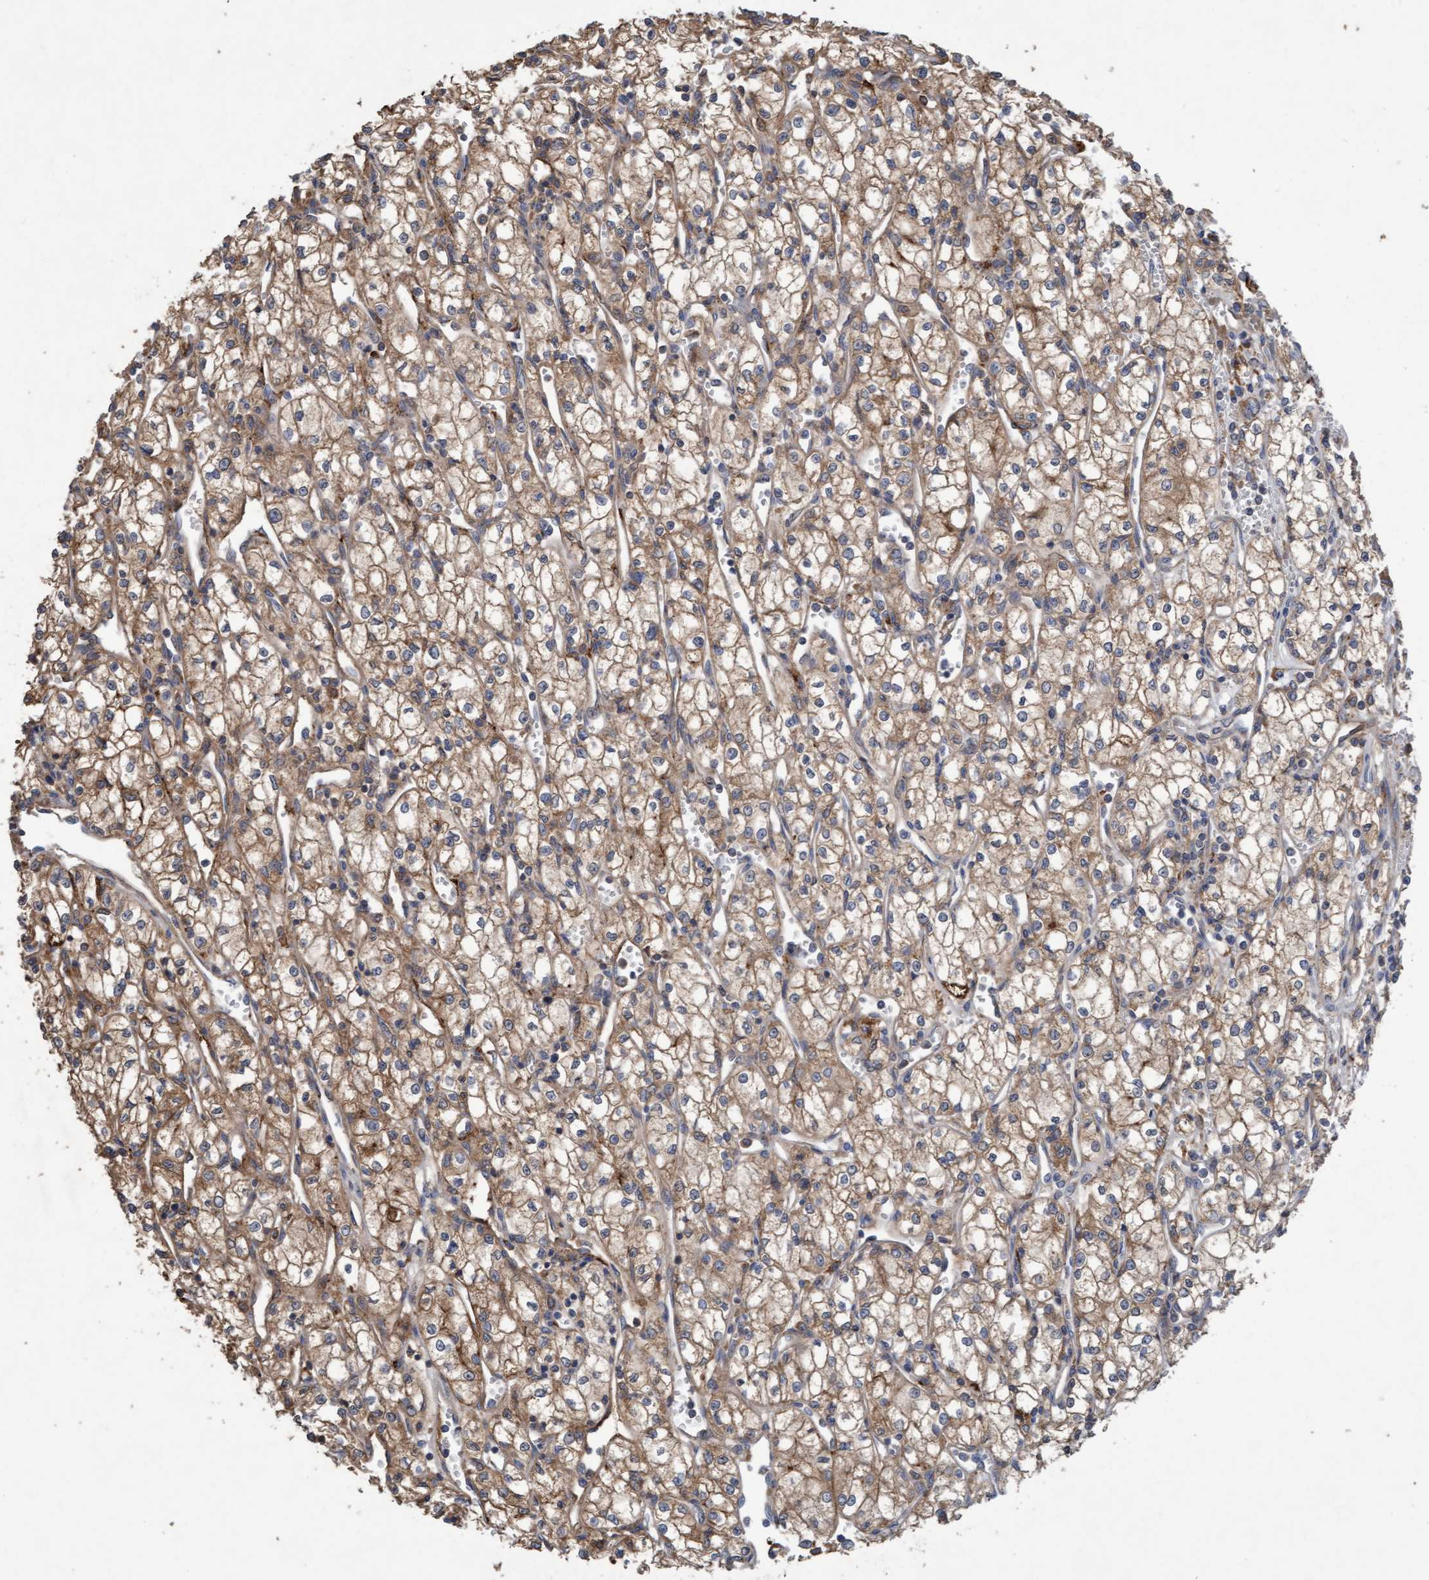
{"staining": {"intensity": "weak", "quantity": ">75%", "location": "cytoplasmic/membranous"}, "tissue": "renal cancer", "cell_type": "Tumor cells", "image_type": "cancer", "snomed": [{"axis": "morphology", "description": "Adenocarcinoma, NOS"}, {"axis": "topography", "description": "Kidney"}], "caption": "Protein analysis of renal adenocarcinoma tissue reveals weak cytoplasmic/membranous staining in about >75% of tumor cells.", "gene": "DDHD2", "patient": {"sex": "male", "age": 59}}